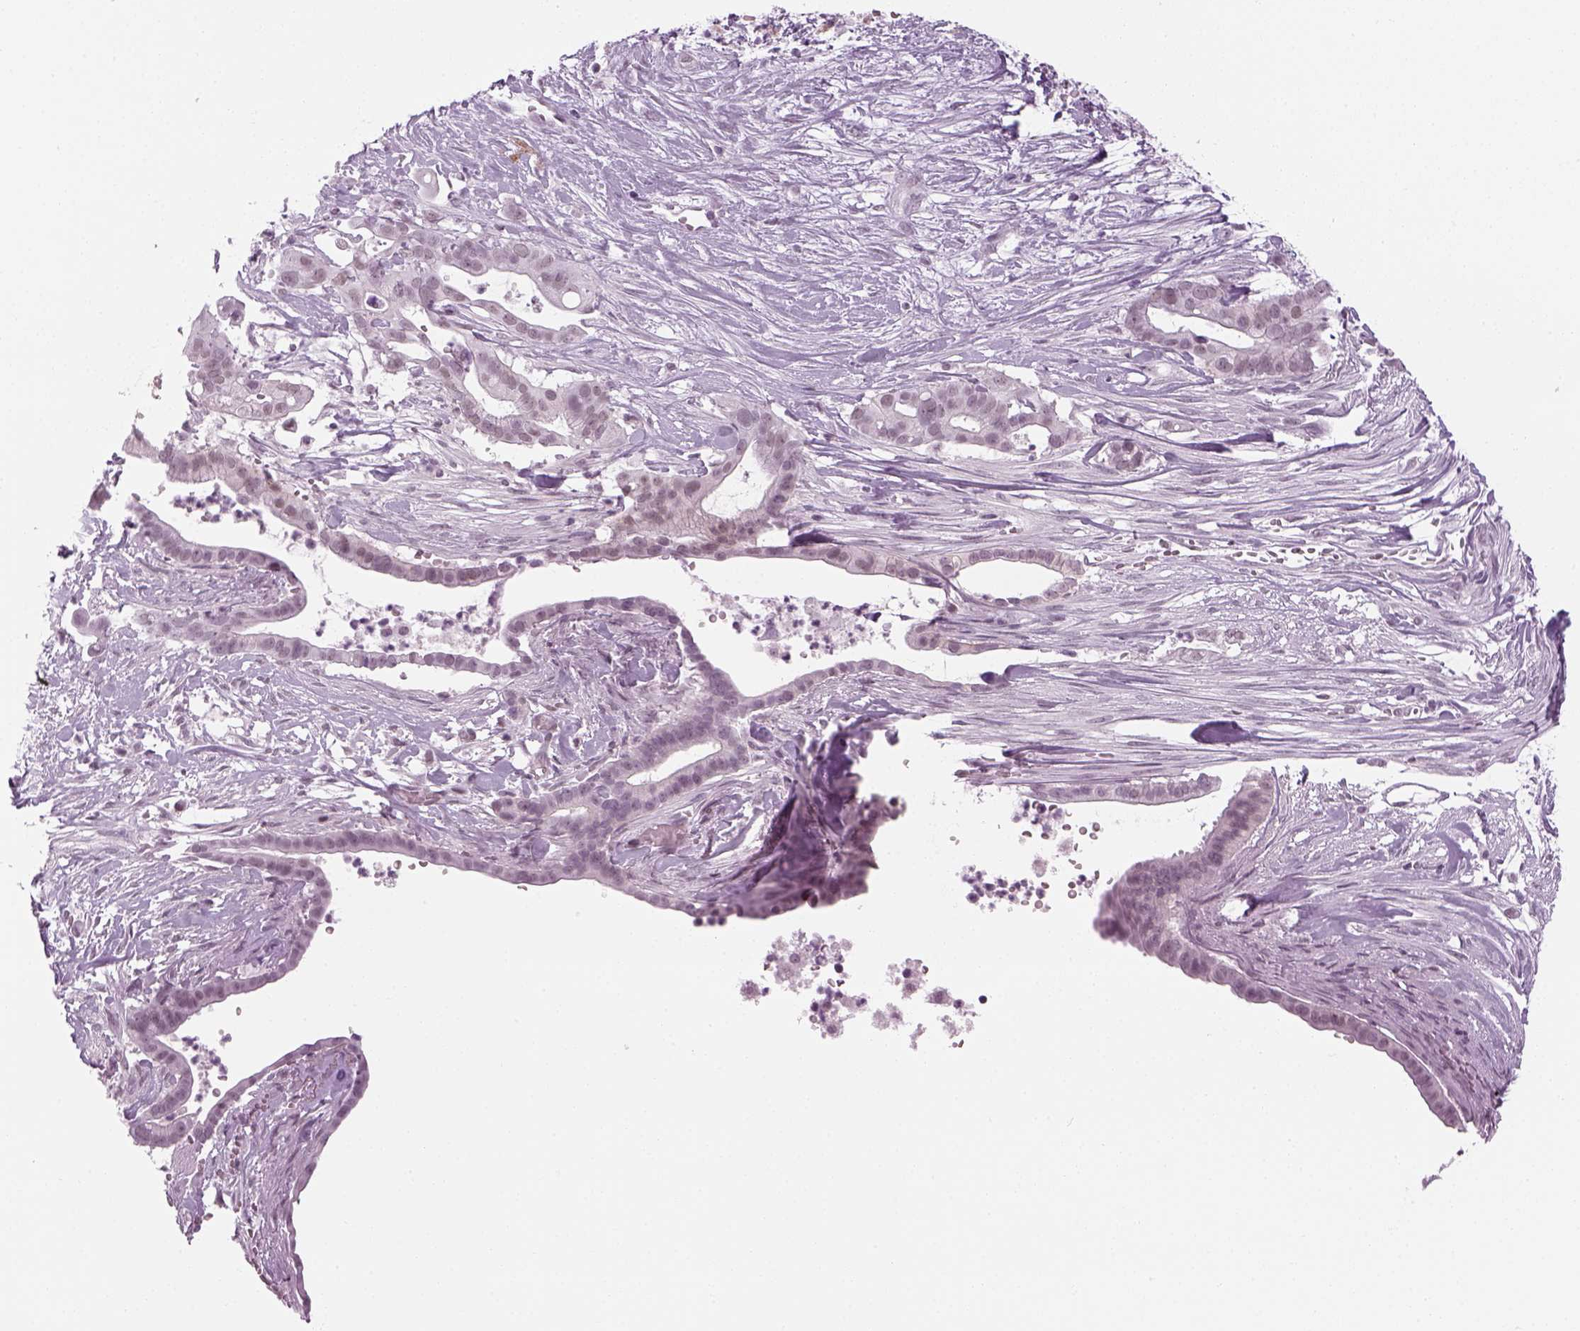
{"staining": {"intensity": "weak", "quantity": "<25%", "location": "nuclear"}, "tissue": "pancreatic cancer", "cell_type": "Tumor cells", "image_type": "cancer", "snomed": [{"axis": "morphology", "description": "Adenocarcinoma, NOS"}, {"axis": "topography", "description": "Pancreas"}], "caption": "This is a image of immunohistochemistry staining of pancreatic cancer, which shows no expression in tumor cells. (DAB immunohistochemistry, high magnification).", "gene": "KCNG2", "patient": {"sex": "male", "age": 61}}